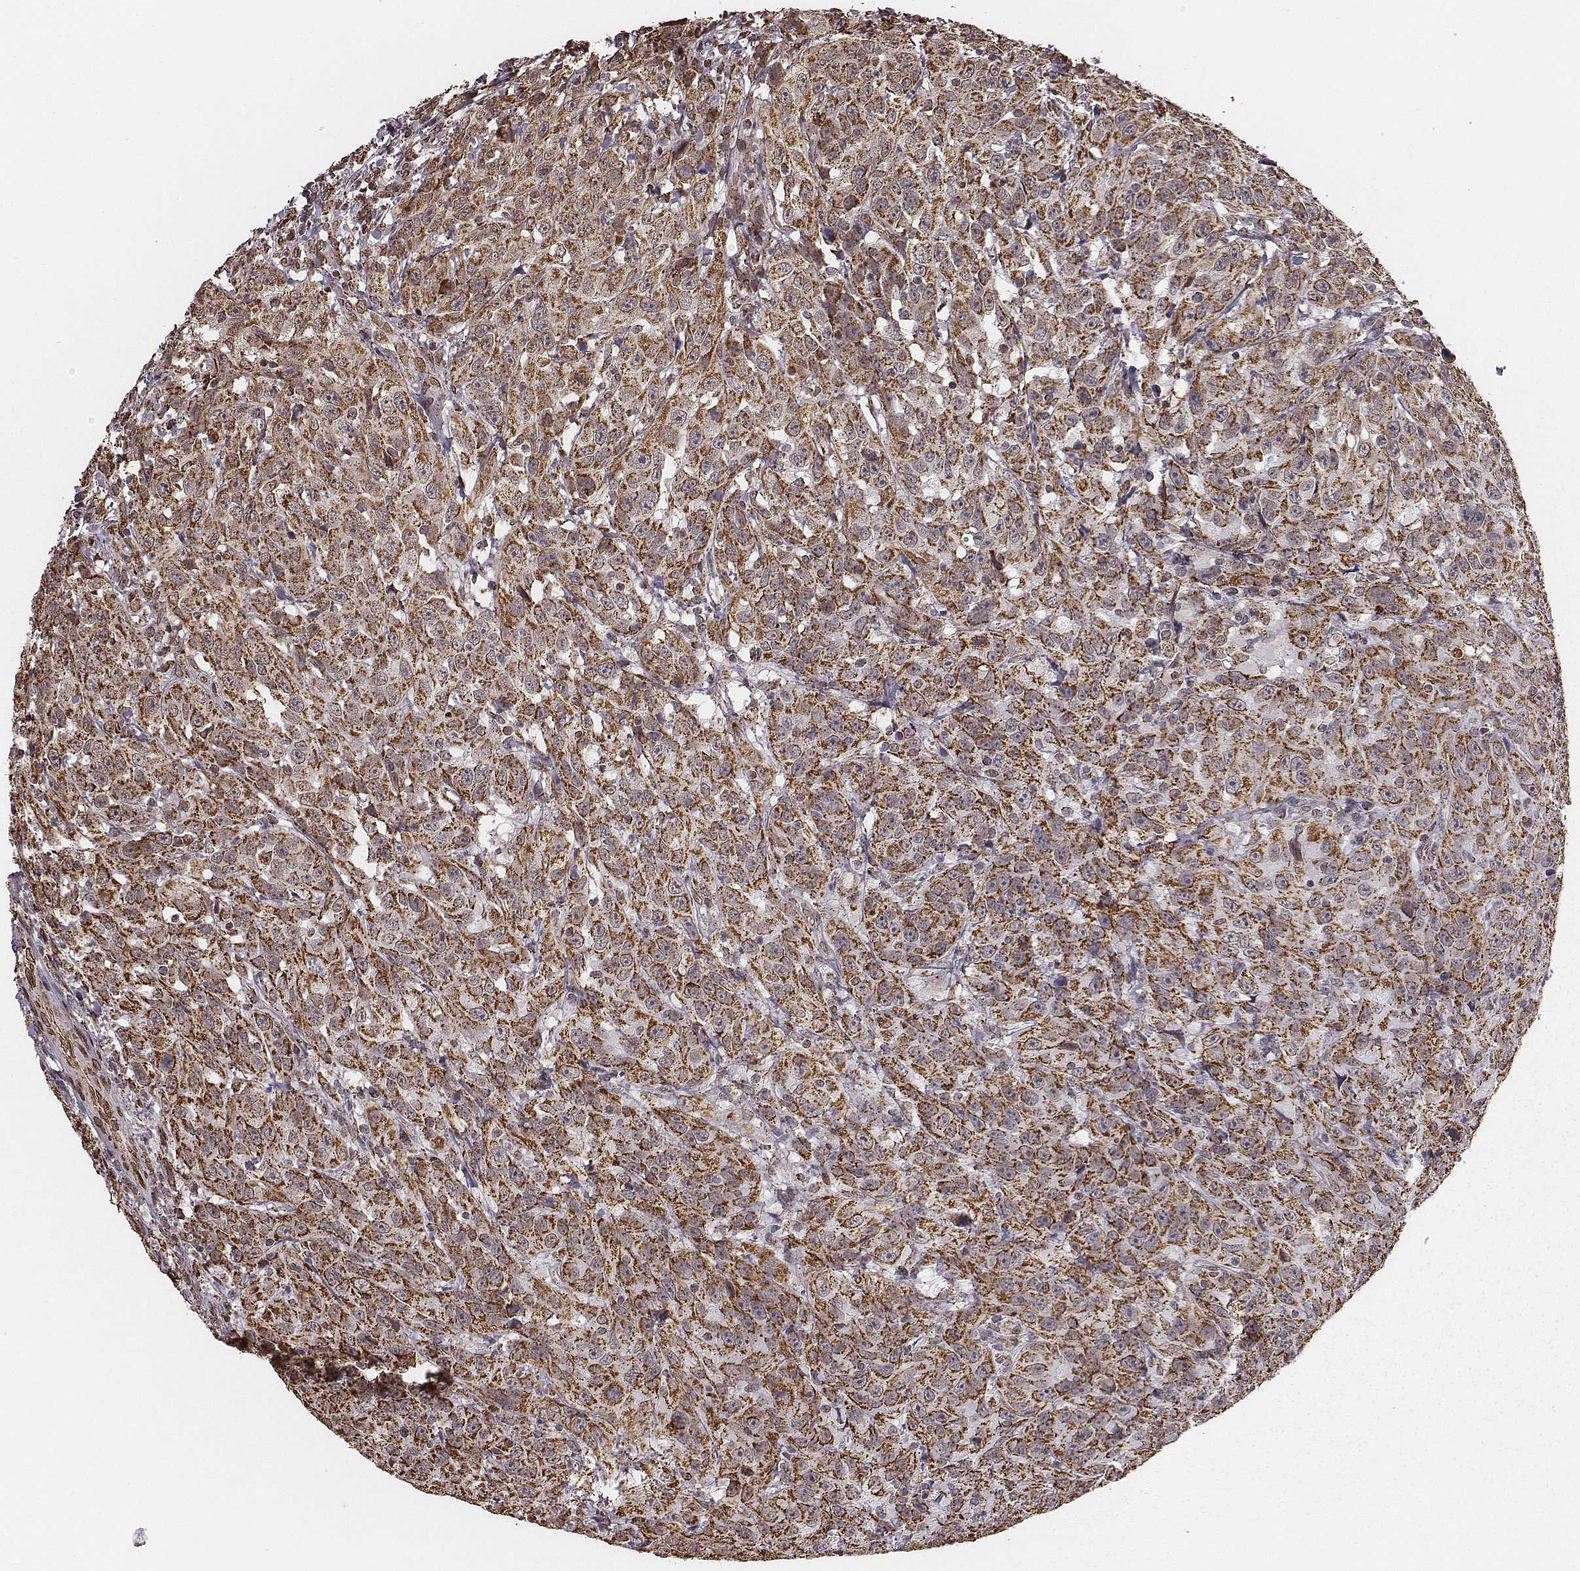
{"staining": {"intensity": "strong", "quantity": ">75%", "location": "cytoplasmic/membranous"}, "tissue": "urothelial cancer", "cell_type": "Tumor cells", "image_type": "cancer", "snomed": [{"axis": "morphology", "description": "Urothelial carcinoma, NOS"}, {"axis": "morphology", "description": "Urothelial carcinoma, High grade"}, {"axis": "topography", "description": "Urinary bladder"}], "caption": "A histopathology image of transitional cell carcinoma stained for a protein reveals strong cytoplasmic/membranous brown staining in tumor cells. The protein of interest is shown in brown color, while the nuclei are stained blue.", "gene": "ACOT2", "patient": {"sex": "female", "age": 73}}